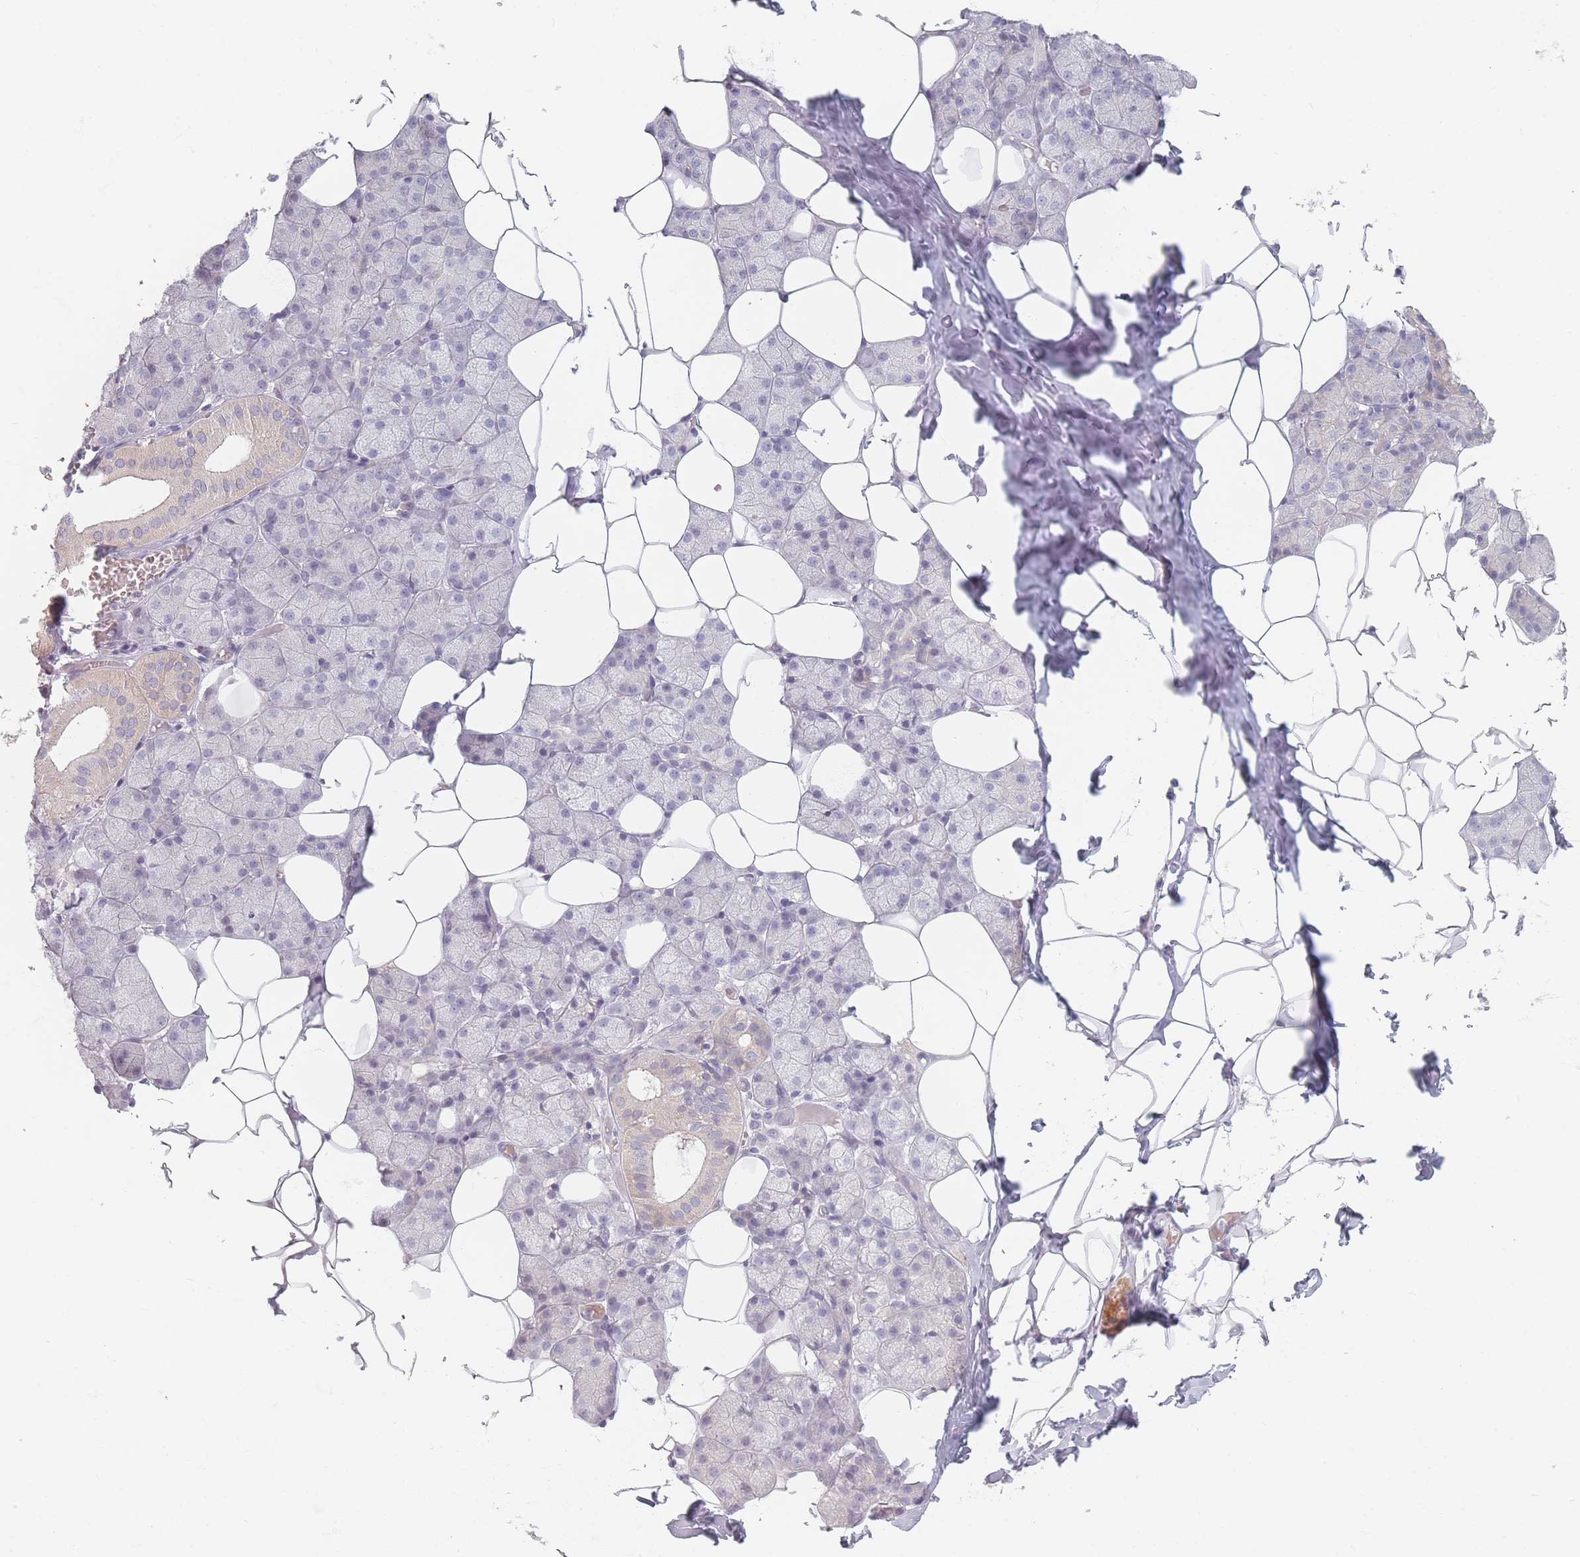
{"staining": {"intensity": "negative", "quantity": "none", "location": "none"}, "tissue": "salivary gland", "cell_type": "Glandular cells", "image_type": "normal", "snomed": [{"axis": "morphology", "description": "Normal tissue, NOS"}, {"axis": "topography", "description": "Salivary gland"}], "caption": "IHC of unremarkable salivary gland exhibits no staining in glandular cells.", "gene": "TMOD1", "patient": {"sex": "female", "age": 33}}